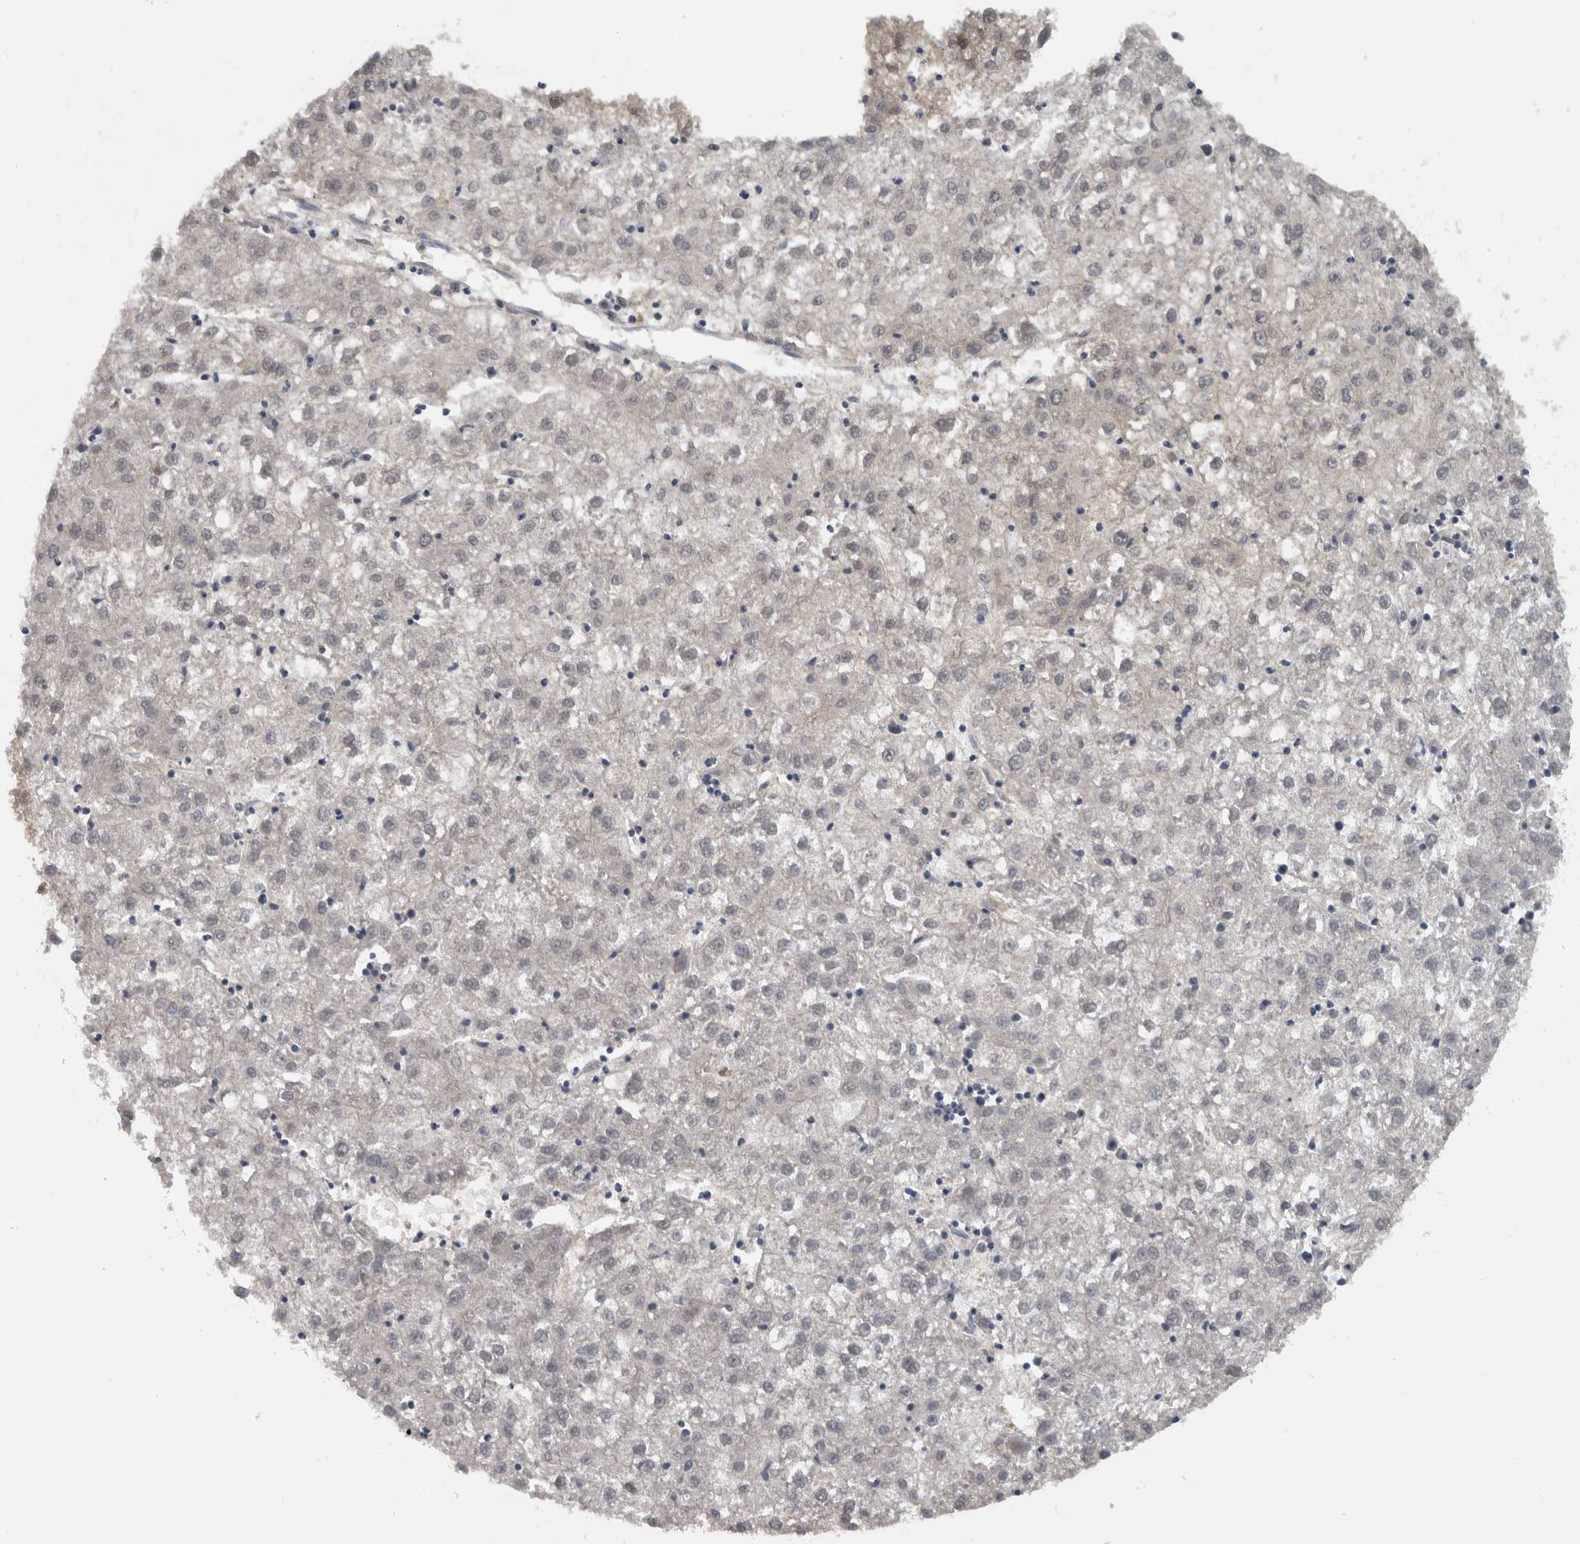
{"staining": {"intensity": "negative", "quantity": "none", "location": "none"}, "tissue": "liver cancer", "cell_type": "Tumor cells", "image_type": "cancer", "snomed": [{"axis": "morphology", "description": "Carcinoma, Hepatocellular, NOS"}, {"axis": "topography", "description": "Liver"}], "caption": "Tumor cells are negative for protein expression in human liver hepatocellular carcinoma. (DAB (3,3'-diaminobenzidine) immunohistochemistry, high magnification).", "gene": "NAPRT", "patient": {"sex": "male", "age": 72}}